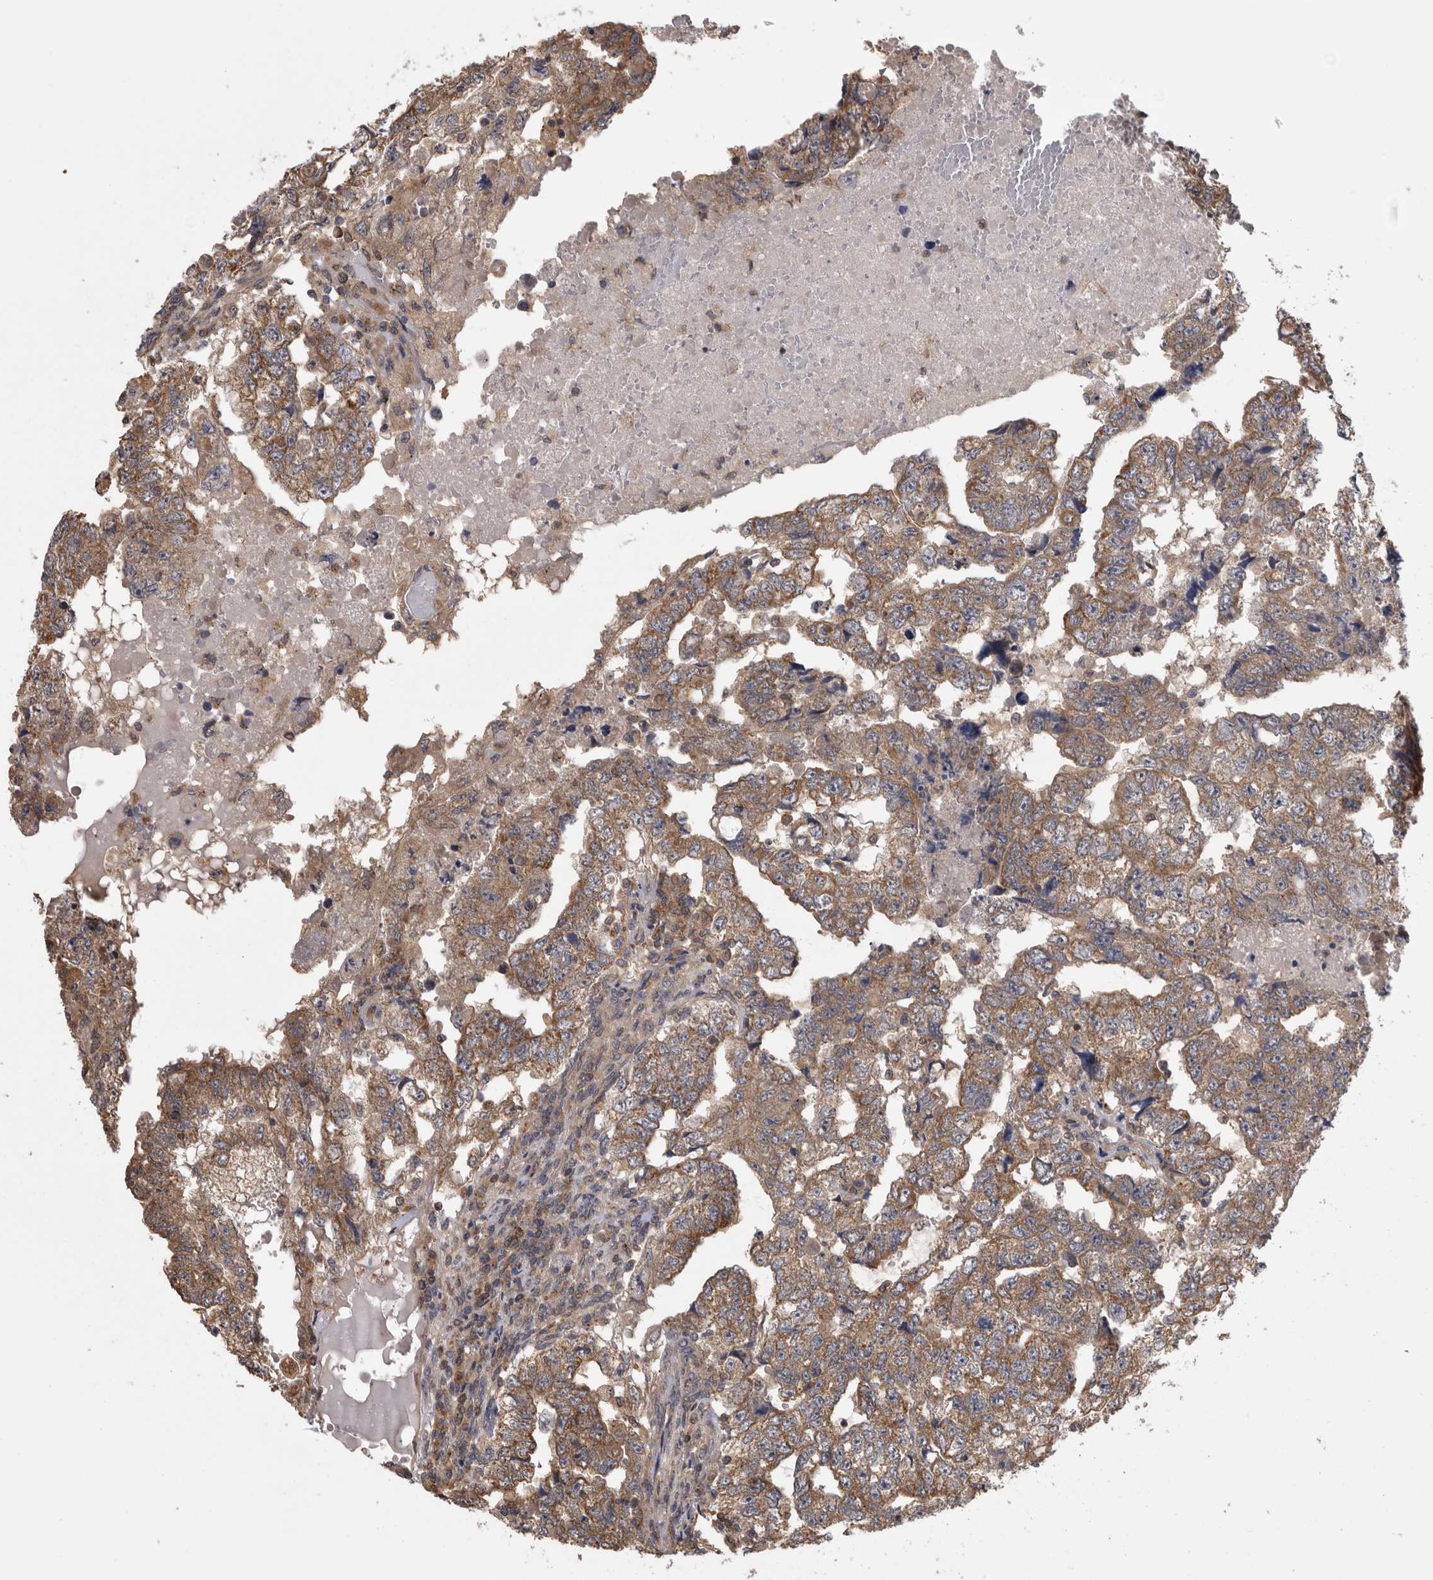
{"staining": {"intensity": "moderate", "quantity": ">75%", "location": "cytoplasmic/membranous"}, "tissue": "testis cancer", "cell_type": "Tumor cells", "image_type": "cancer", "snomed": [{"axis": "morphology", "description": "Carcinoma, Embryonal, NOS"}, {"axis": "topography", "description": "Testis"}], "caption": "Protein staining of embryonal carcinoma (testis) tissue reveals moderate cytoplasmic/membranous staining in about >75% of tumor cells.", "gene": "APRT", "patient": {"sex": "male", "age": 36}}